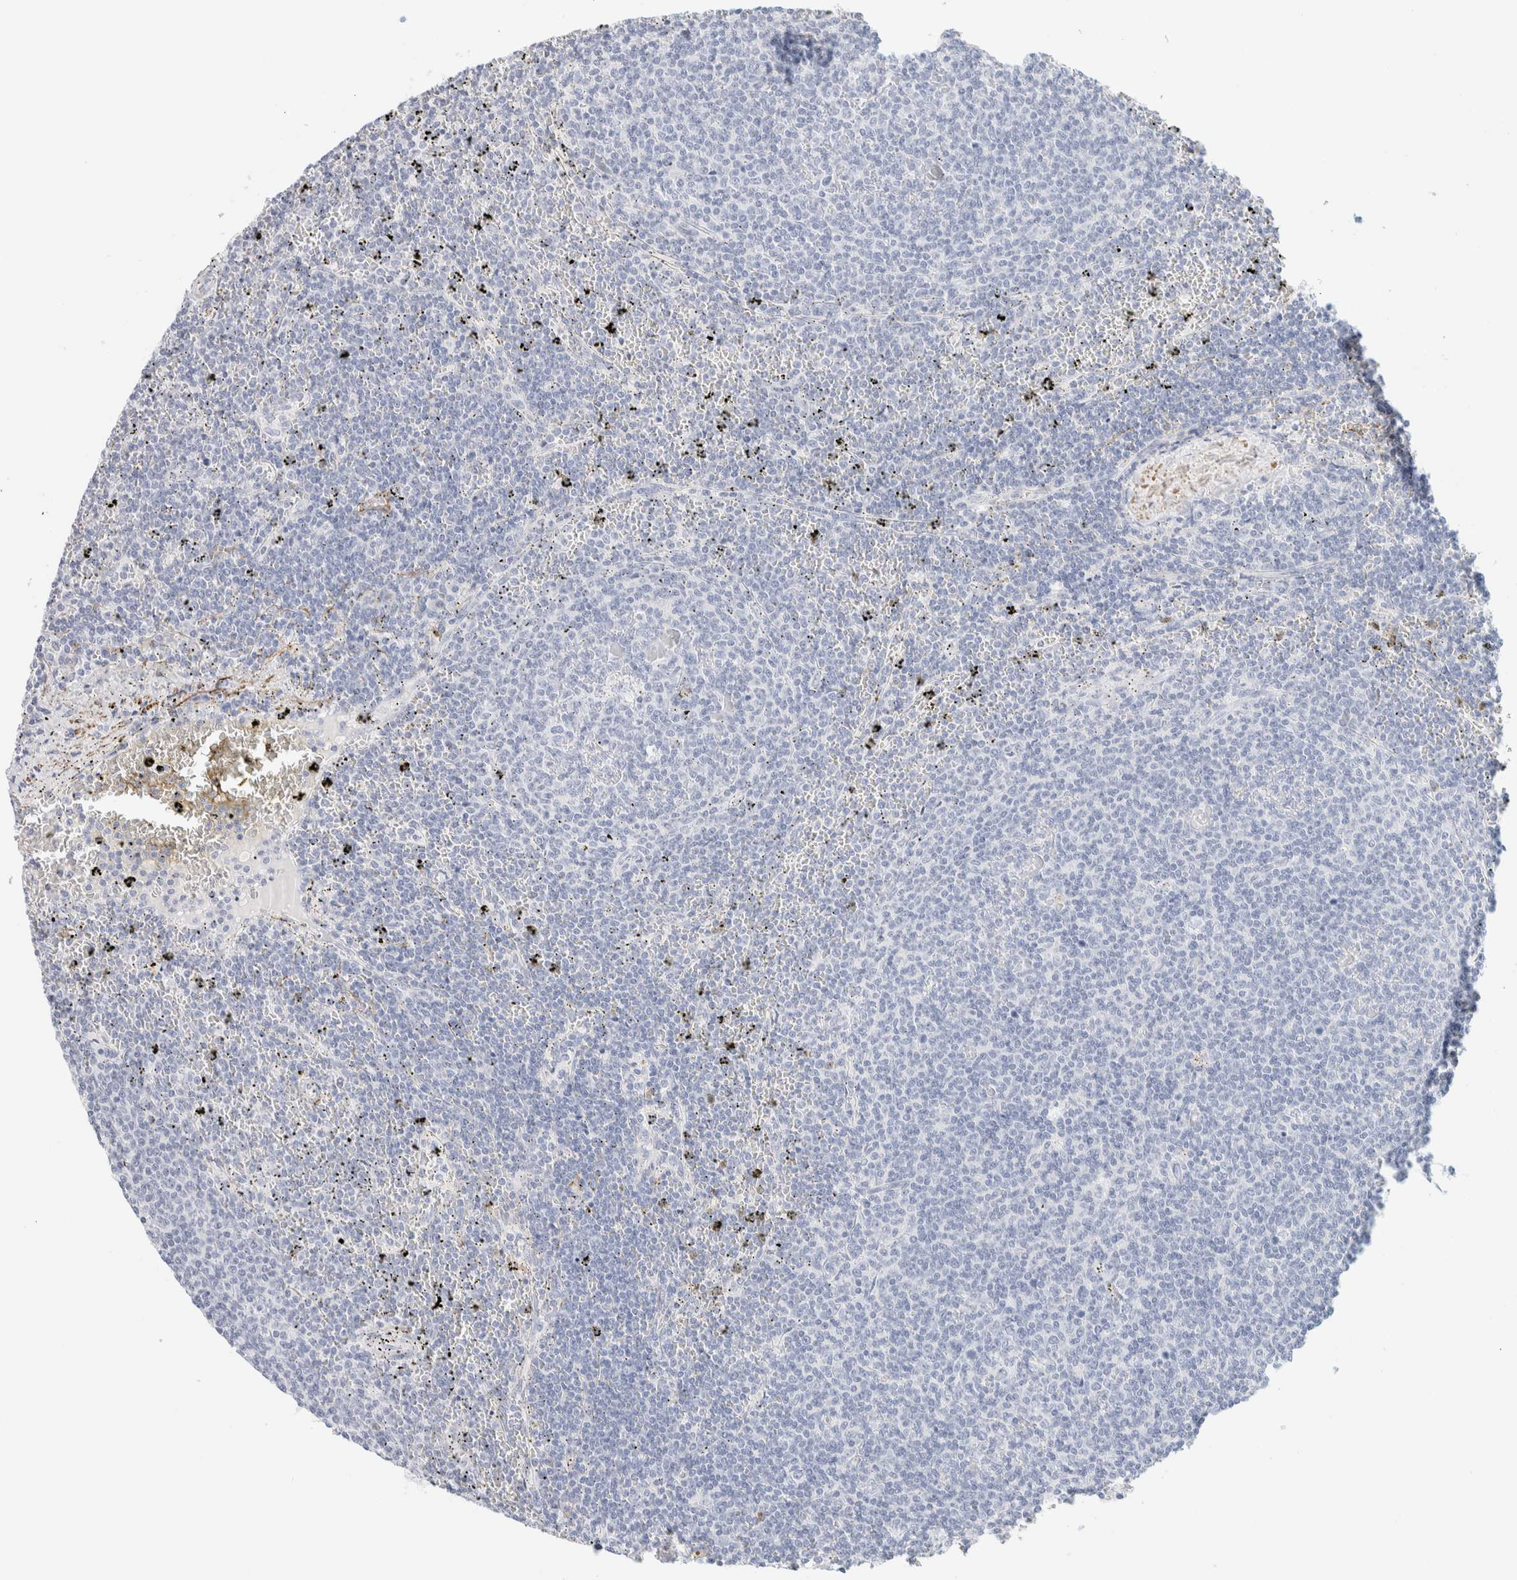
{"staining": {"intensity": "negative", "quantity": "none", "location": "none"}, "tissue": "lymphoma", "cell_type": "Tumor cells", "image_type": "cancer", "snomed": [{"axis": "morphology", "description": "Malignant lymphoma, non-Hodgkin's type, Low grade"}, {"axis": "topography", "description": "Spleen"}], "caption": "The micrograph demonstrates no significant expression in tumor cells of lymphoma. The staining was performed using DAB to visualize the protein expression in brown, while the nuclei were stained in blue with hematoxylin (Magnification: 20x).", "gene": "AFMID", "patient": {"sex": "female", "age": 50}}